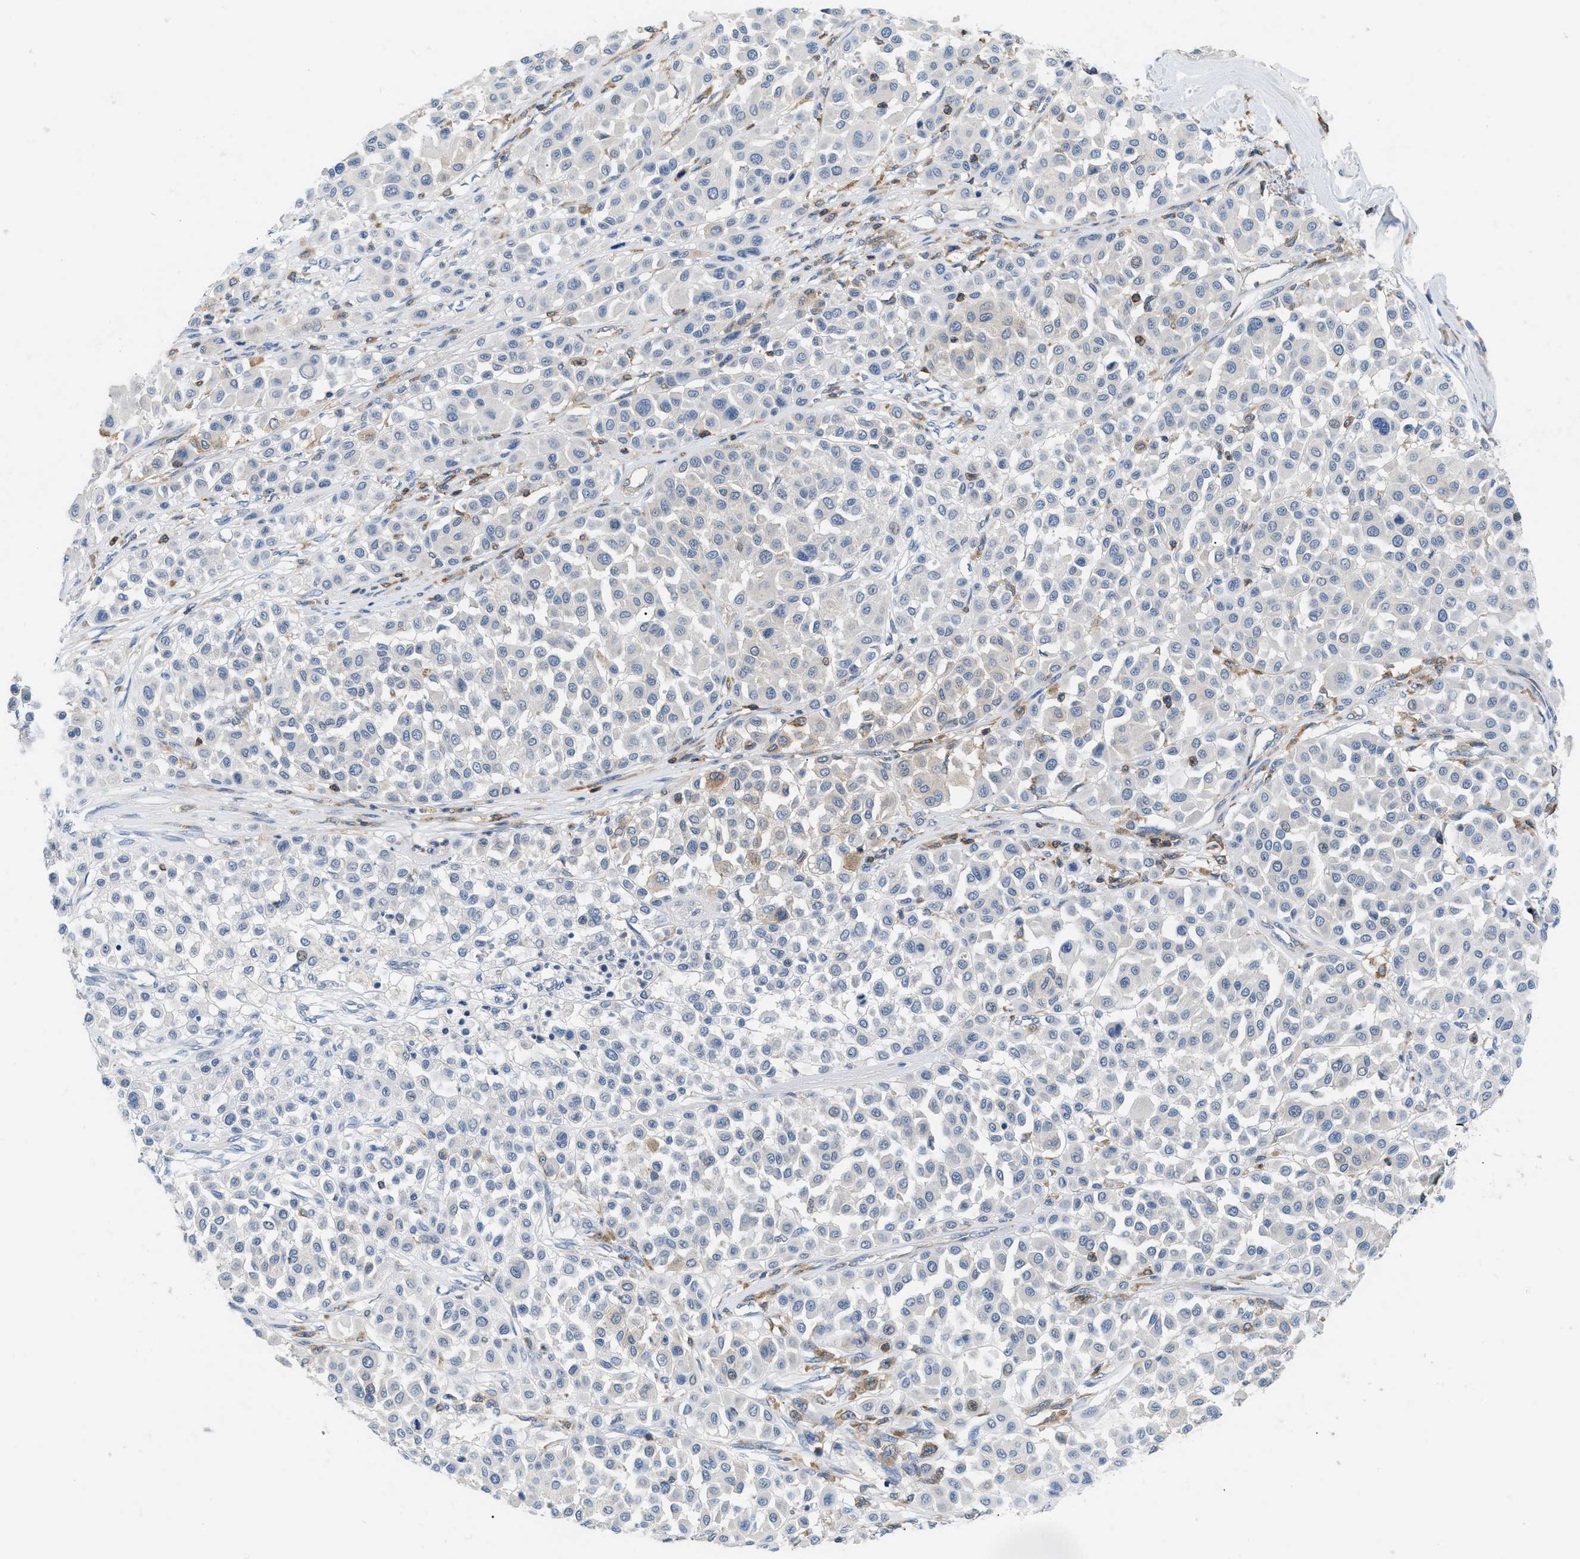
{"staining": {"intensity": "weak", "quantity": "<25%", "location": "cytoplasmic/membranous"}, "tissue": "melanoma", "cell_type": "Tumor cells", "image_type": "cancer", "snomed": [{"axis": "morphology", "description": "Malignant melanoma, Metastatic site"}, {"axis": "topography", "description": "Soft tissue"}], "caption": "A photomicrograph of human malignant melanoma (metastatic site) is negative for staining in tumor cells.", "gene": "INPP5D", "patient": {"sex": "male", "age": 41}}